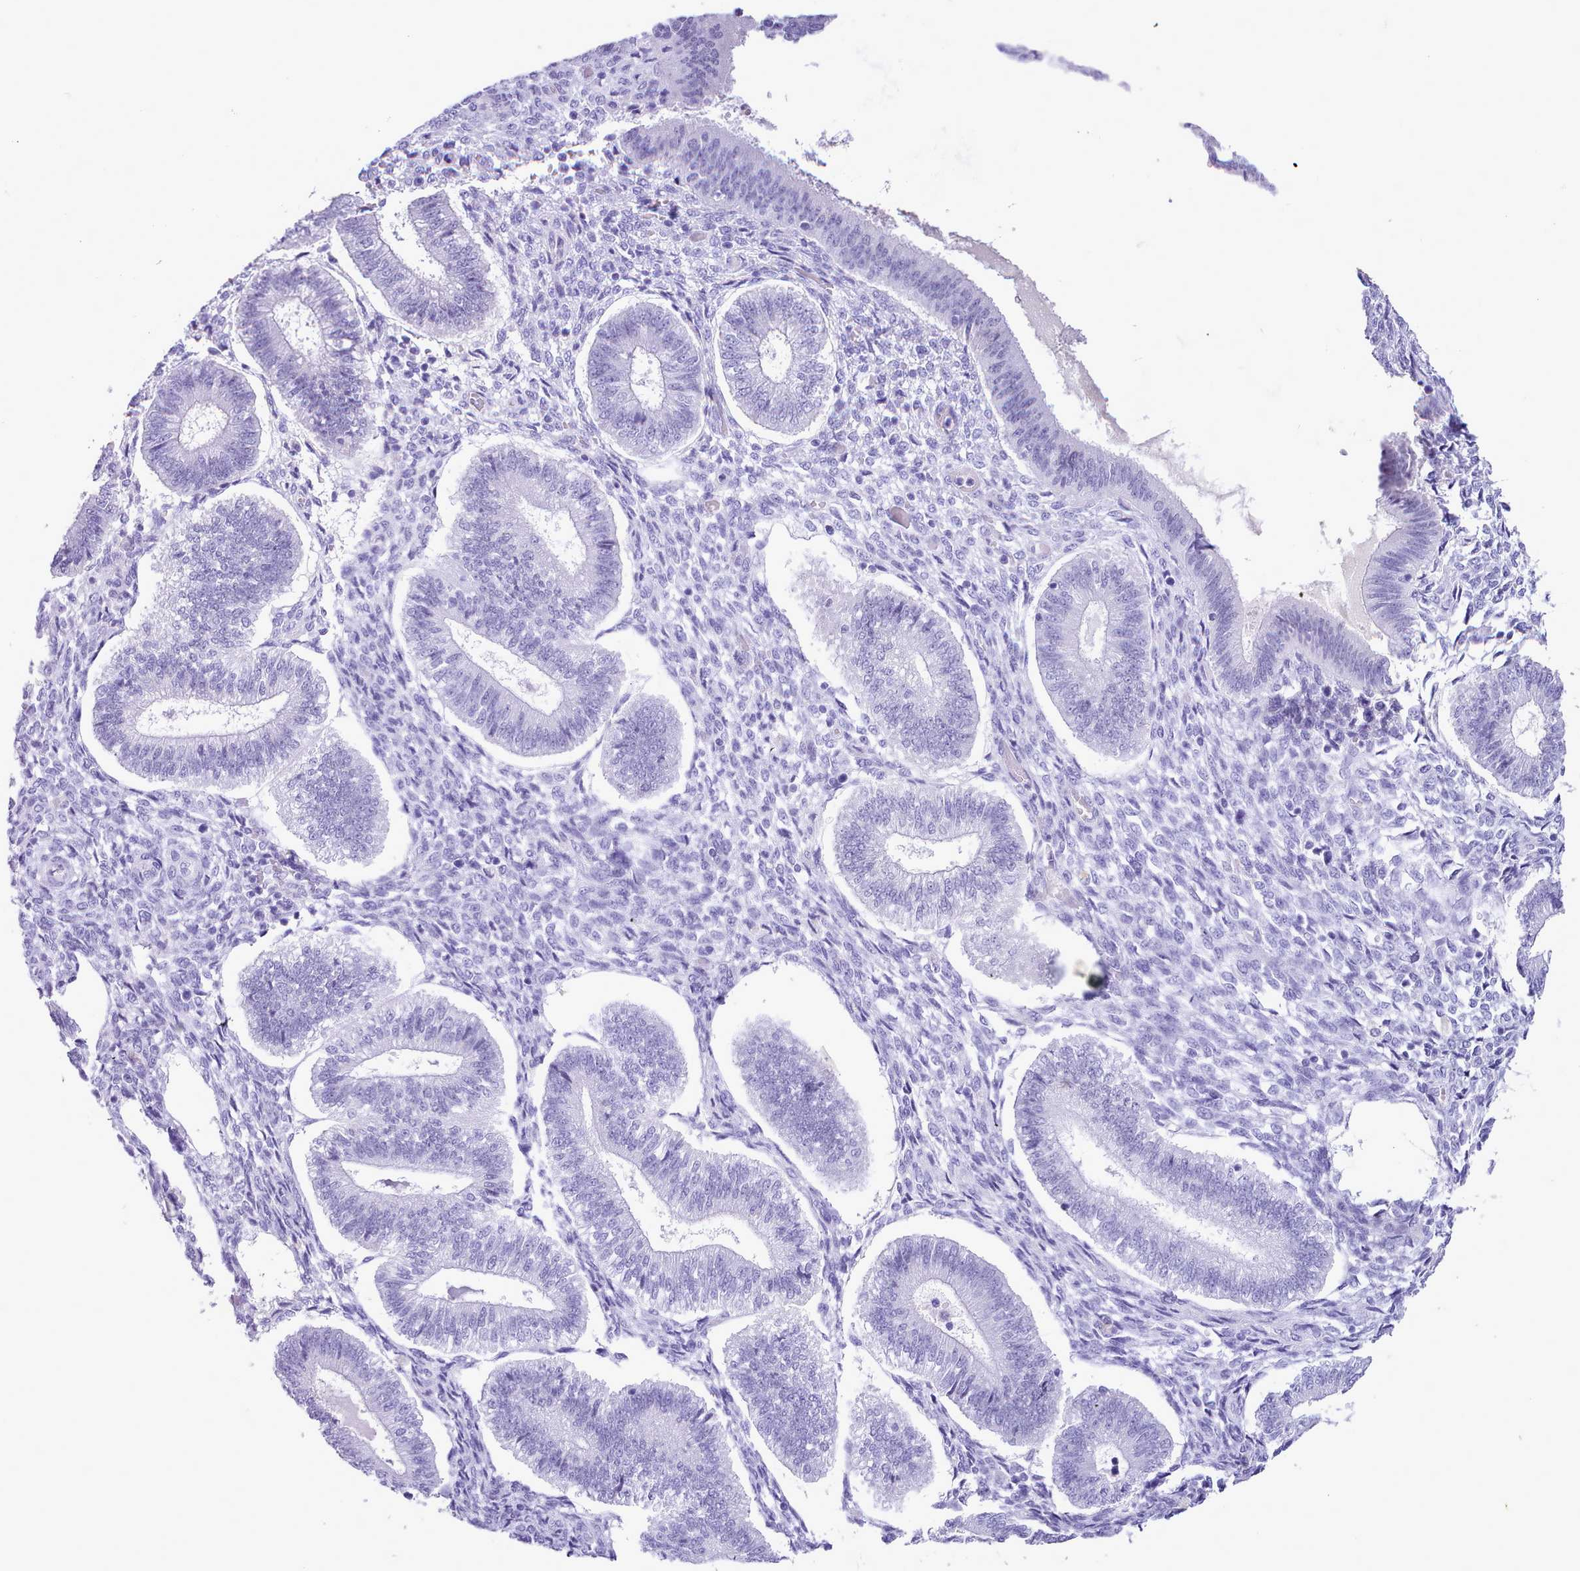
{"staining": {"intensity": "negative", "quantity": "none", "location": "none"}, "tissue": "endometrium", "cell_type": "Cells in endometrial stroma", "image_type": "normal", "snomed": [{"axis": "morphology", "description": "Normal tissue, NOS"}, {"axis": "topography", "description": "Endometrium"}], "caption": "Human endometrium stained for a protein using IHC reveals no expression in cells in endometrial stroma.", "gene": "LRRC37A2", "patient": {"sex": "female", "age": 25}}